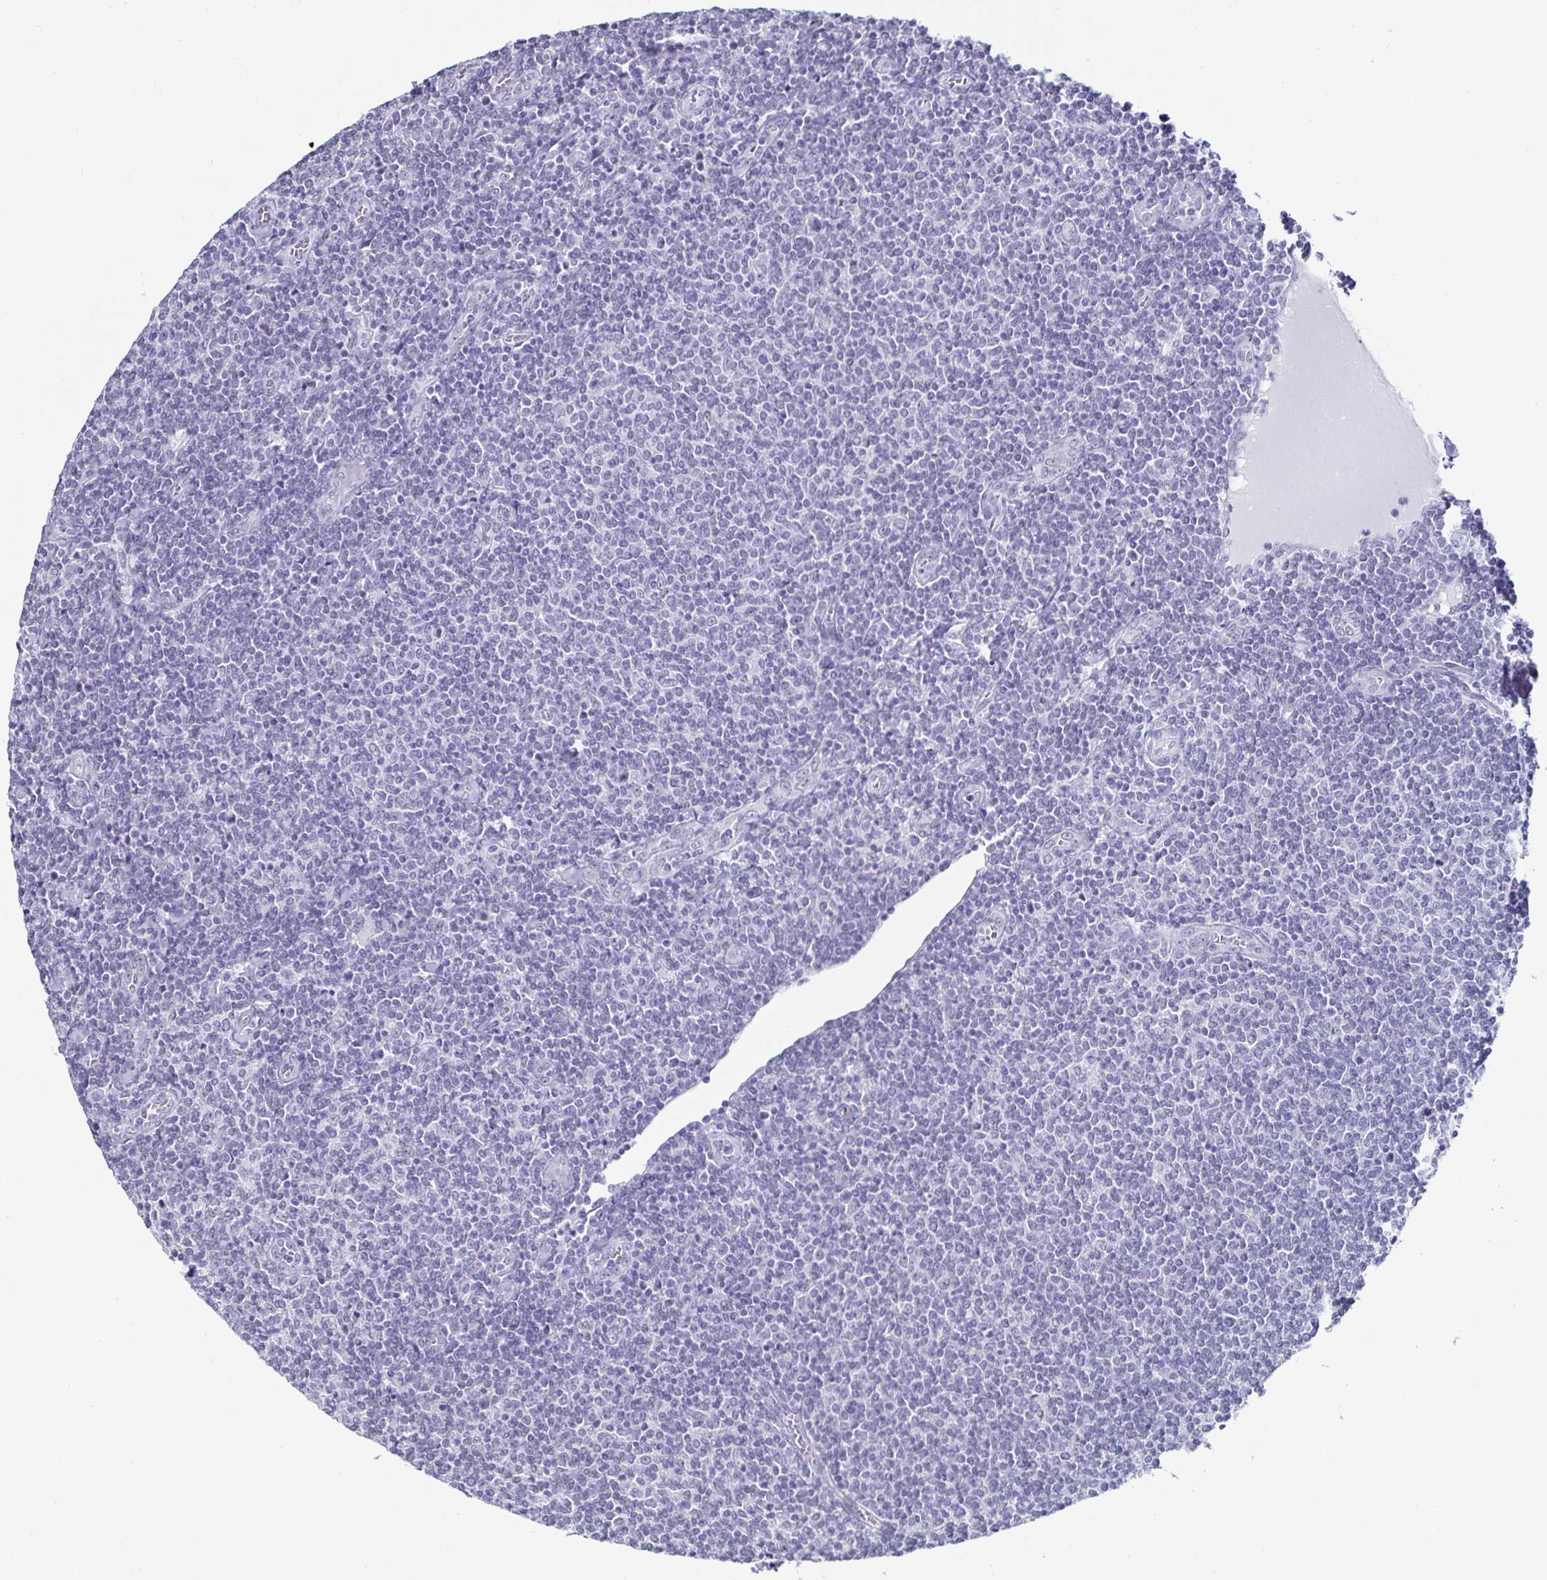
{"staining": {"intensity": "negative", "quantity": "none", "location": "none"}, "tissue": "lymphoma", "cell_type": "Tumor cells", "image_type": "cancer", "snomed": [{"axis": "morphology", "description": "Malignant lymphoma, non-Hodgkin's type, Low grade"}, {"axis": "topography", "description": "Lymph node"}], "caption": "Tumor cells are negative for protein expression in human lymphoma.", "gene": "DDX39B", "patient": {"sex": "male", "age": 52}}